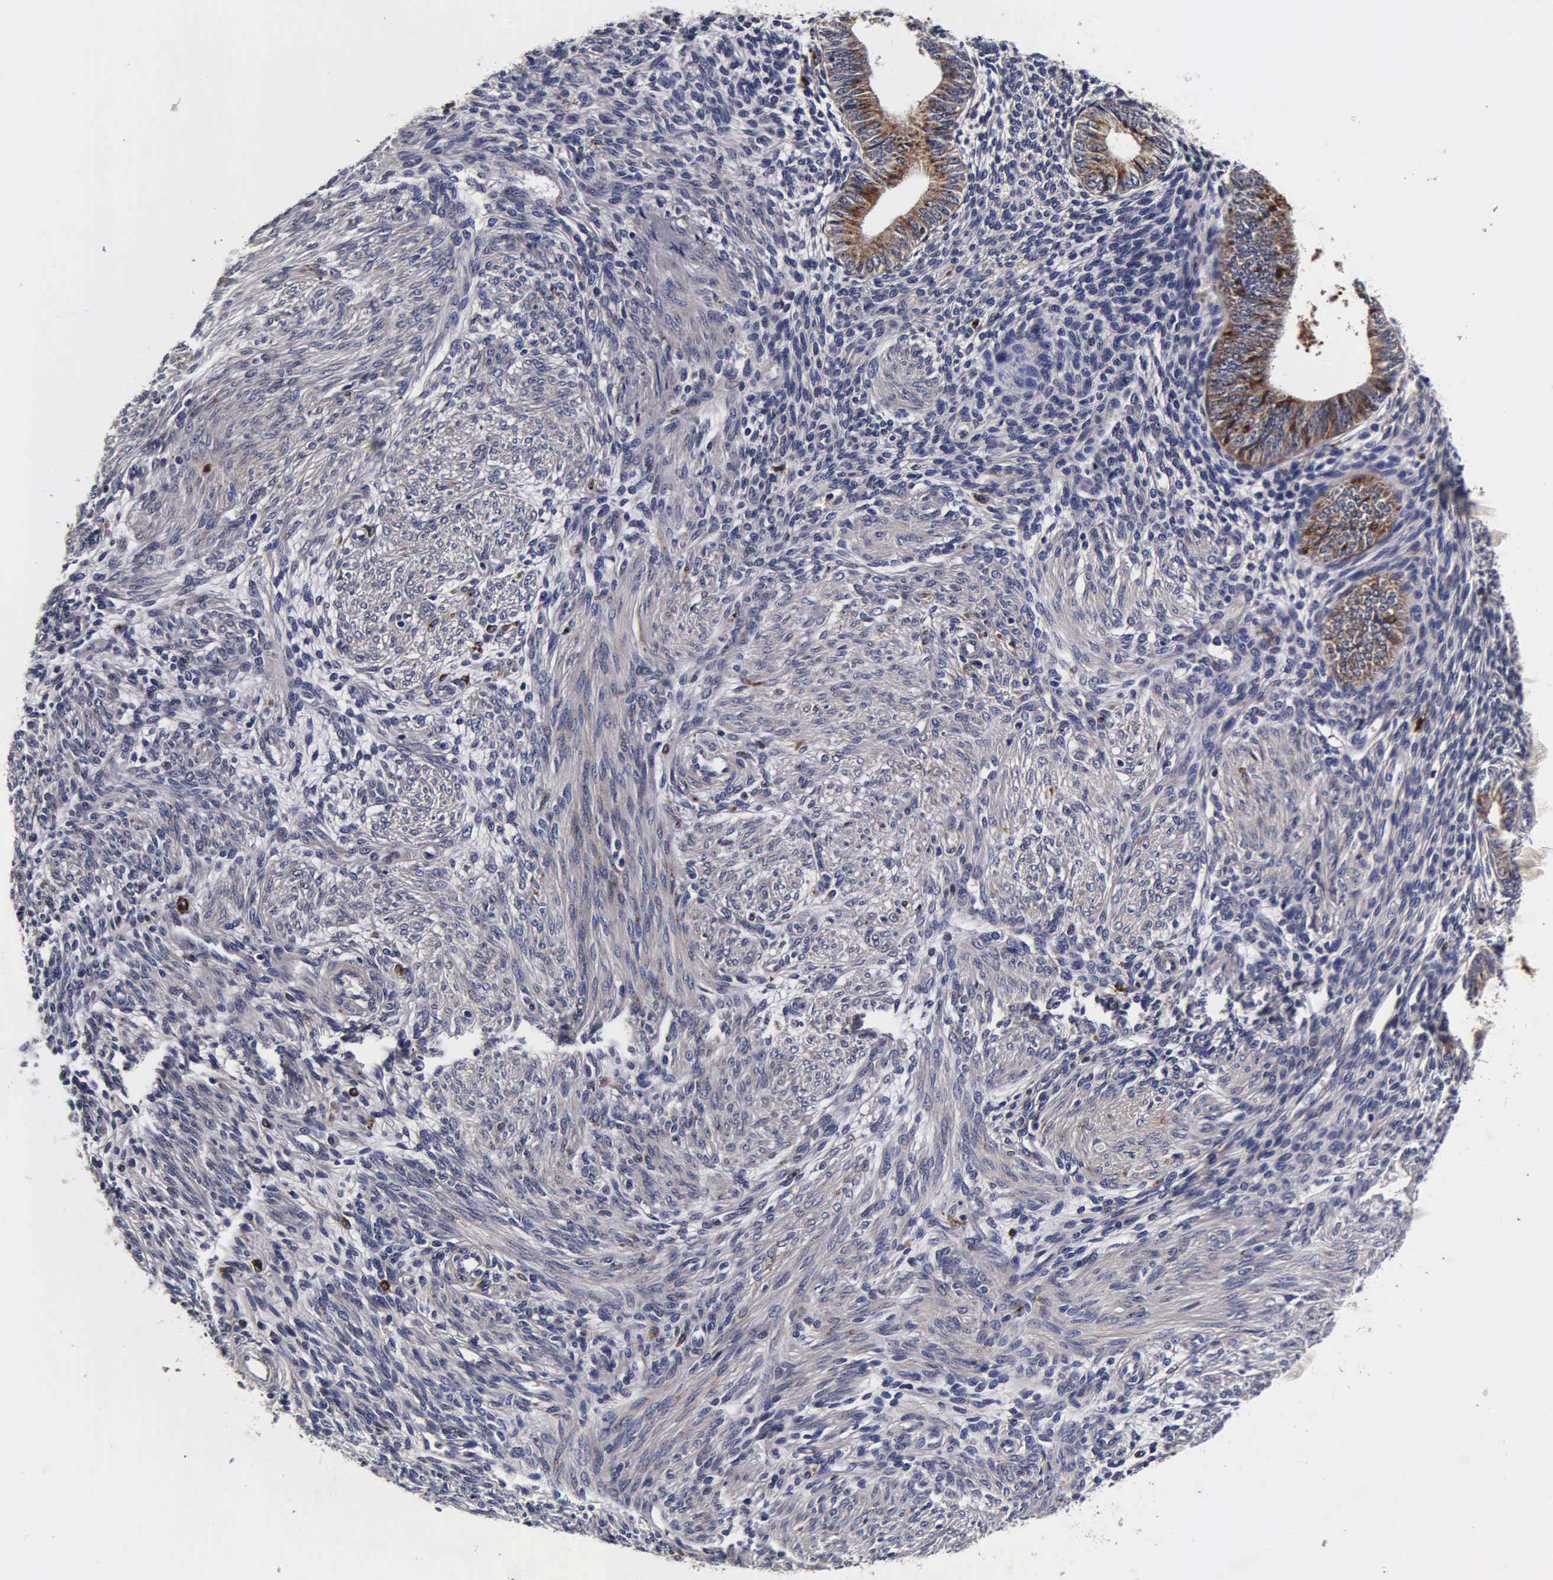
{"staining": {"intensity": "negative", "quantity": "none", "location": "none"}, "tissue": "endometrium", "cell_type": "Cells in endometrial stroma", "image_type": "normal", "snomed": [{"axis": "morphology", "description": "Normal tissue, NOS"}, {"axis": "topography", "description": "Endometrium"}], "caption": "Unremarkable endometrium was stained to show a protein in brown. There is no significant staining in cells in endometrial stroma. (DAB (3,3'-diaminobenzidine) IHC visualized using brightfield microscopy, high magnification).", "gene": "CST3", "patient": {"sex": "female", "age": 82}}